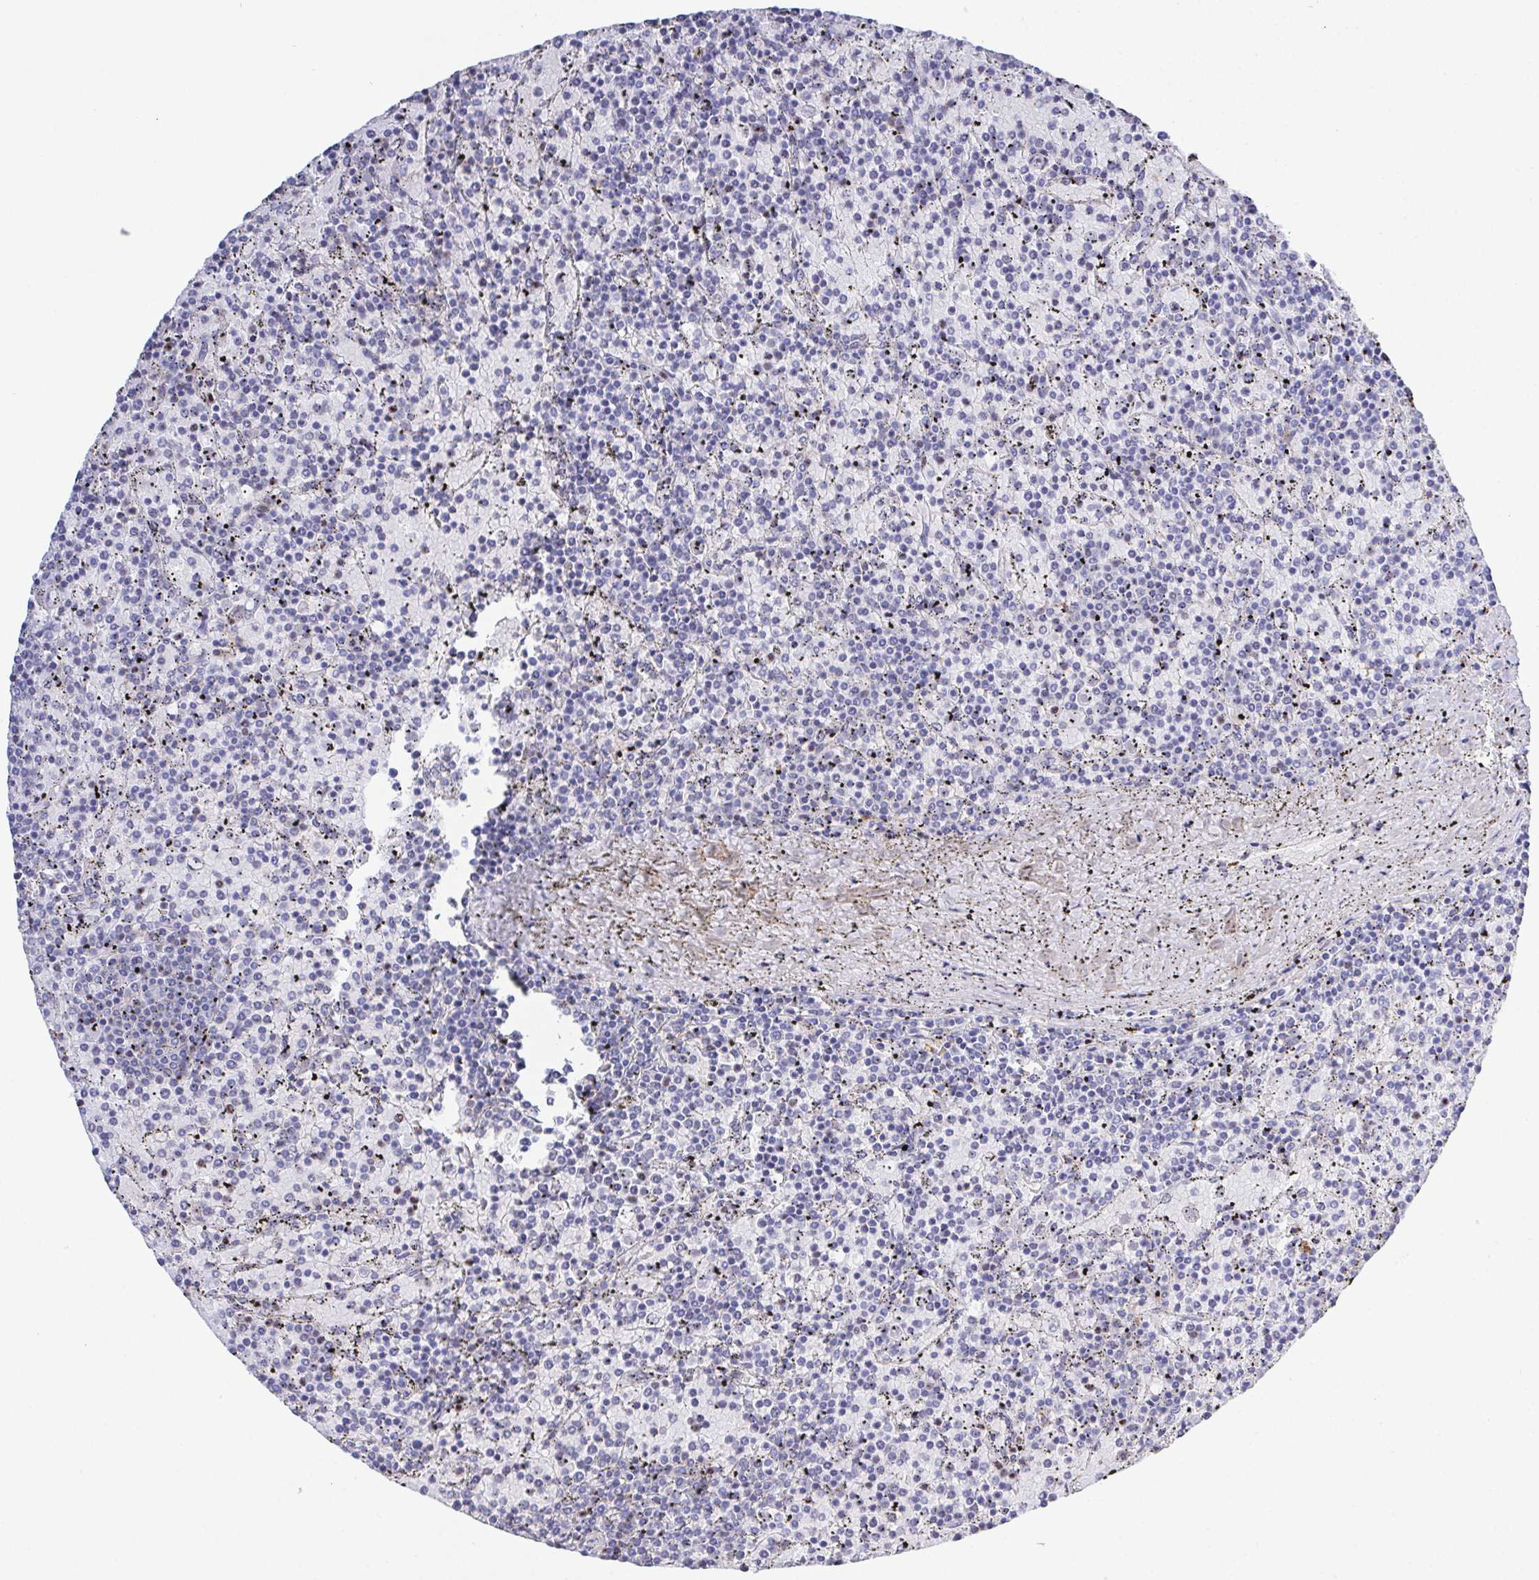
{"staining": {"intensity": "negative", "quantity": "none", "location": "none"}, "tissue": "lymphoma", "cell_type": "Tumor cells", "image_type": "cancer", "snomed": [{"axis": "morphology", "description": "Malignant lymphoma, non-Hodgkin's type, Low grade"}, {"axis": "topography", "description": "Spleen"}], "caption": "Immunohistochemical staining of low-grade malignant lymphoma, non-Hodgkin's type exhibits no significant expression in tumor cells. The staining is performed using DAB brown chromogen with nuclei counter-stained in using hematoxylin.", "gene": "PRG3", "patient": {"sex": "female", "age": 77}}